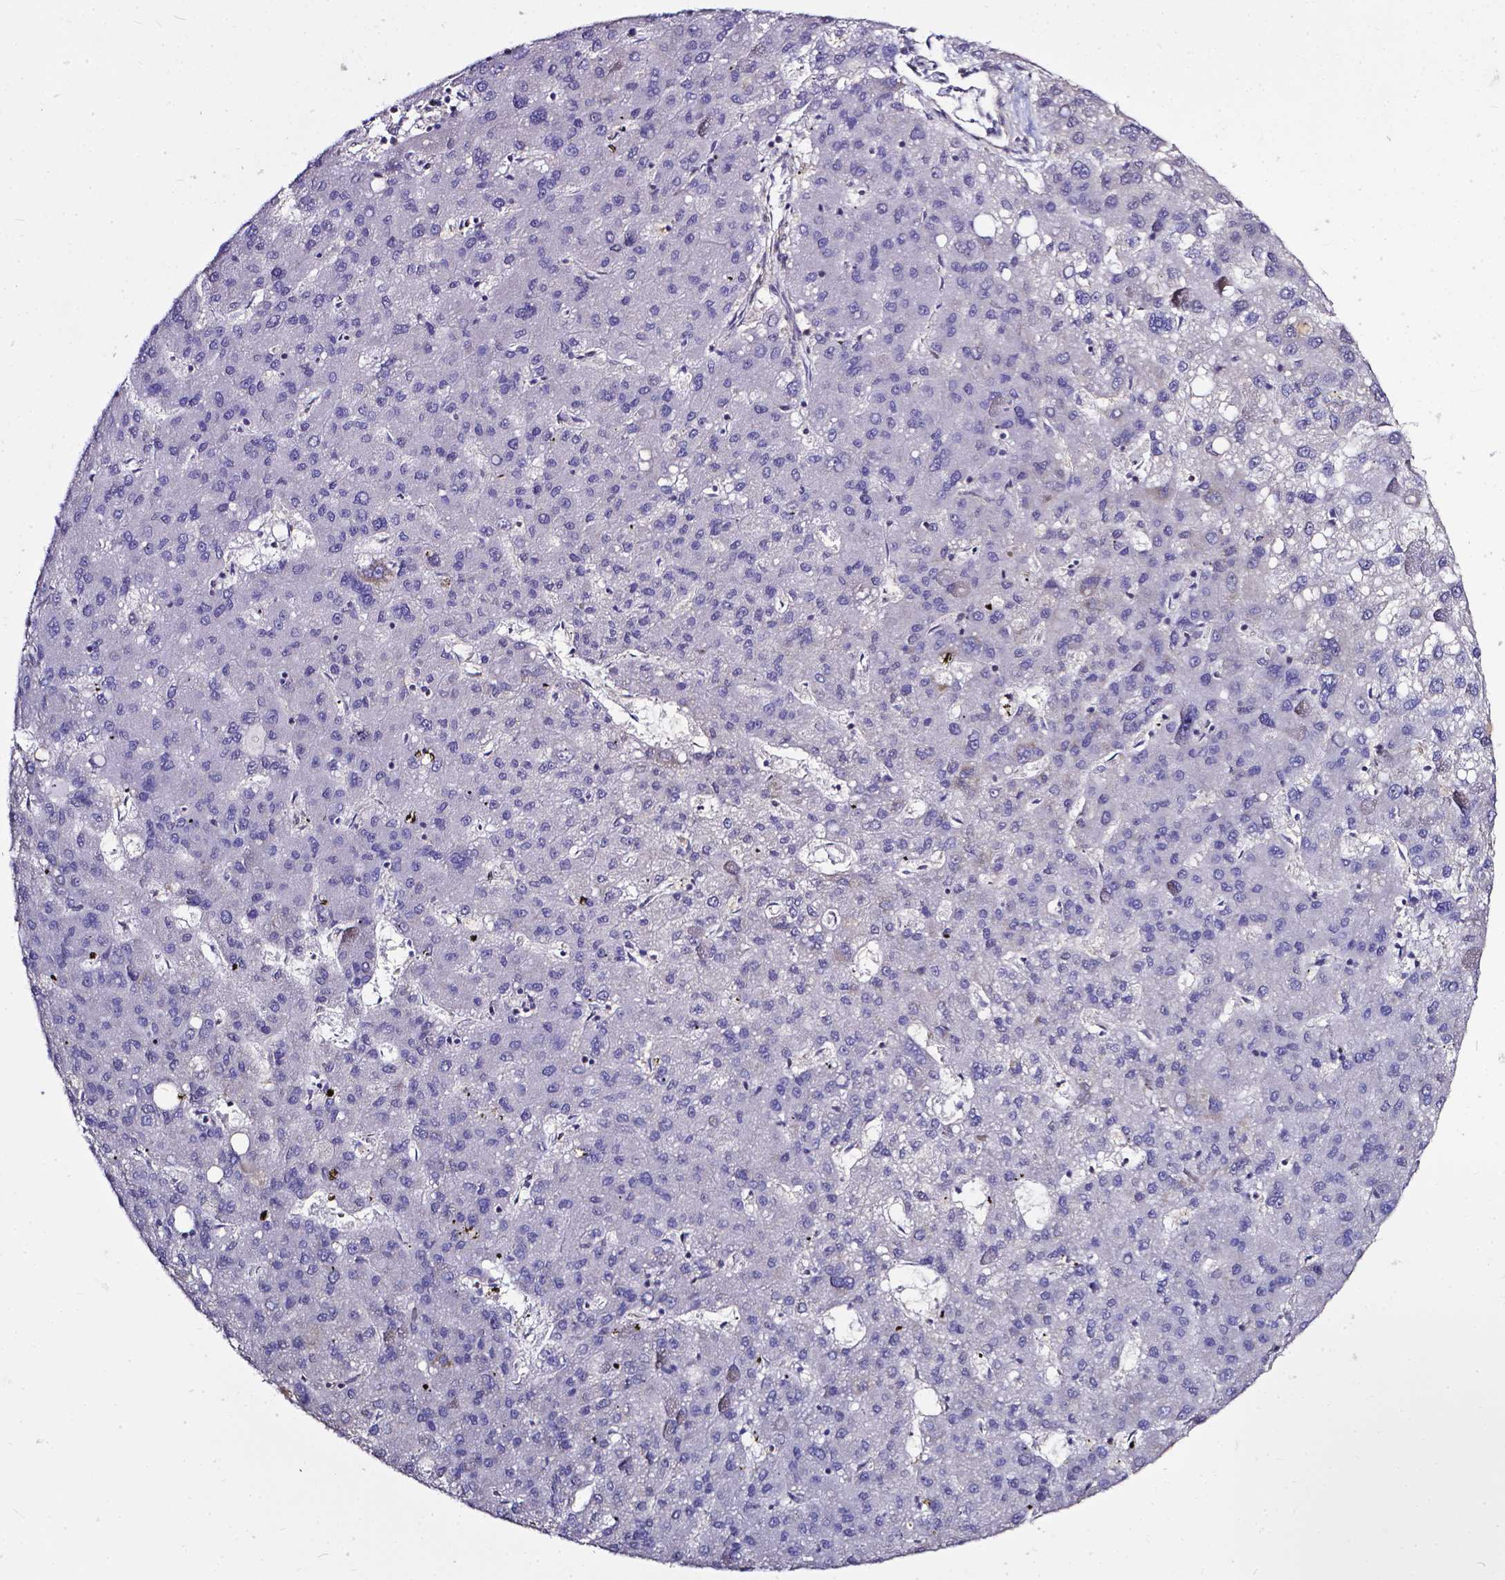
{"staining": {"intensity": "negative", "quantity": "none", "location": "none"}, "tissue": "liver cancer", "cell_type": "Tumor cells", "image_type": "cancer", "snomed": [{"axis": "morphology", "description": "Carcinoma, Hepatocellular, NOS"}, {"axis": "topography", "description": "Liver"}], "caption": "High magnification brightfield microscopy of hepatocellular carcinoma (liver) stained with DAB (brown) and counterstained with hematoxylin (blue): tumor cells show no significant expression.", "gene": "OTUB1", "patient": {"sex": "female", "age": 82}}